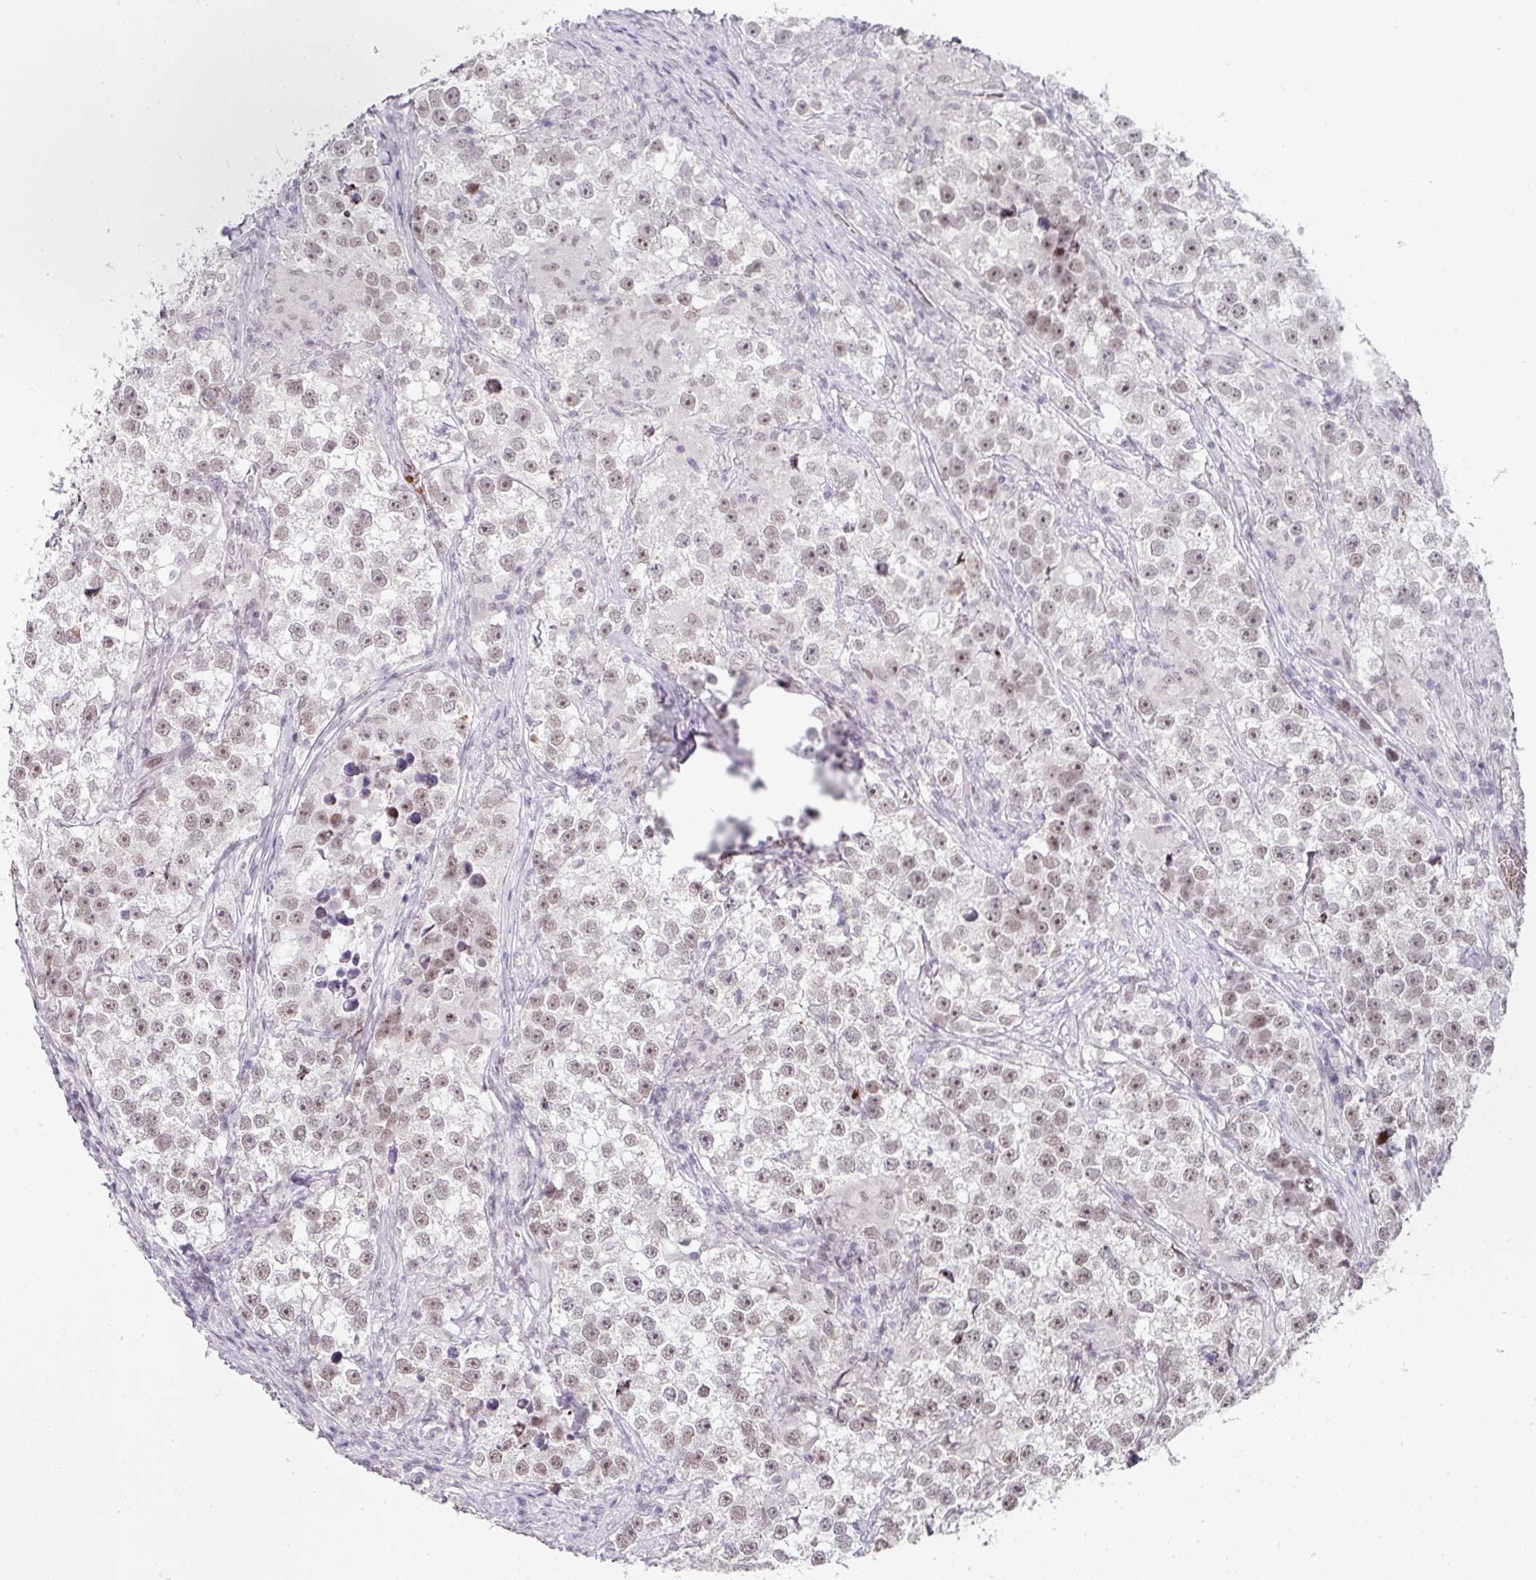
{"staining": {"intensity": "weak", "quantity": "25%-75%", "location": "nuclear"}, "tissue": "testis cancer", "cell_type": "Tumor cells", "image_type": "cancer", "snomed": [{"axis": "morphology", "description": "Seminoma, NOS"}, {"axis": "topography", "description": "Testis"}], "caption": "Immunohistochemistry (IHC) (DAB) staining of testis cancer displays weak nuclear protein staining in approximately 25%-75% of tumor cells. Using DAB (brown) and hematoxylin (blue) stains, captured at high magnification using brightfield microscopy.", "gene": "NEIL1", "patient": {"sex": "male", "age": 46}}